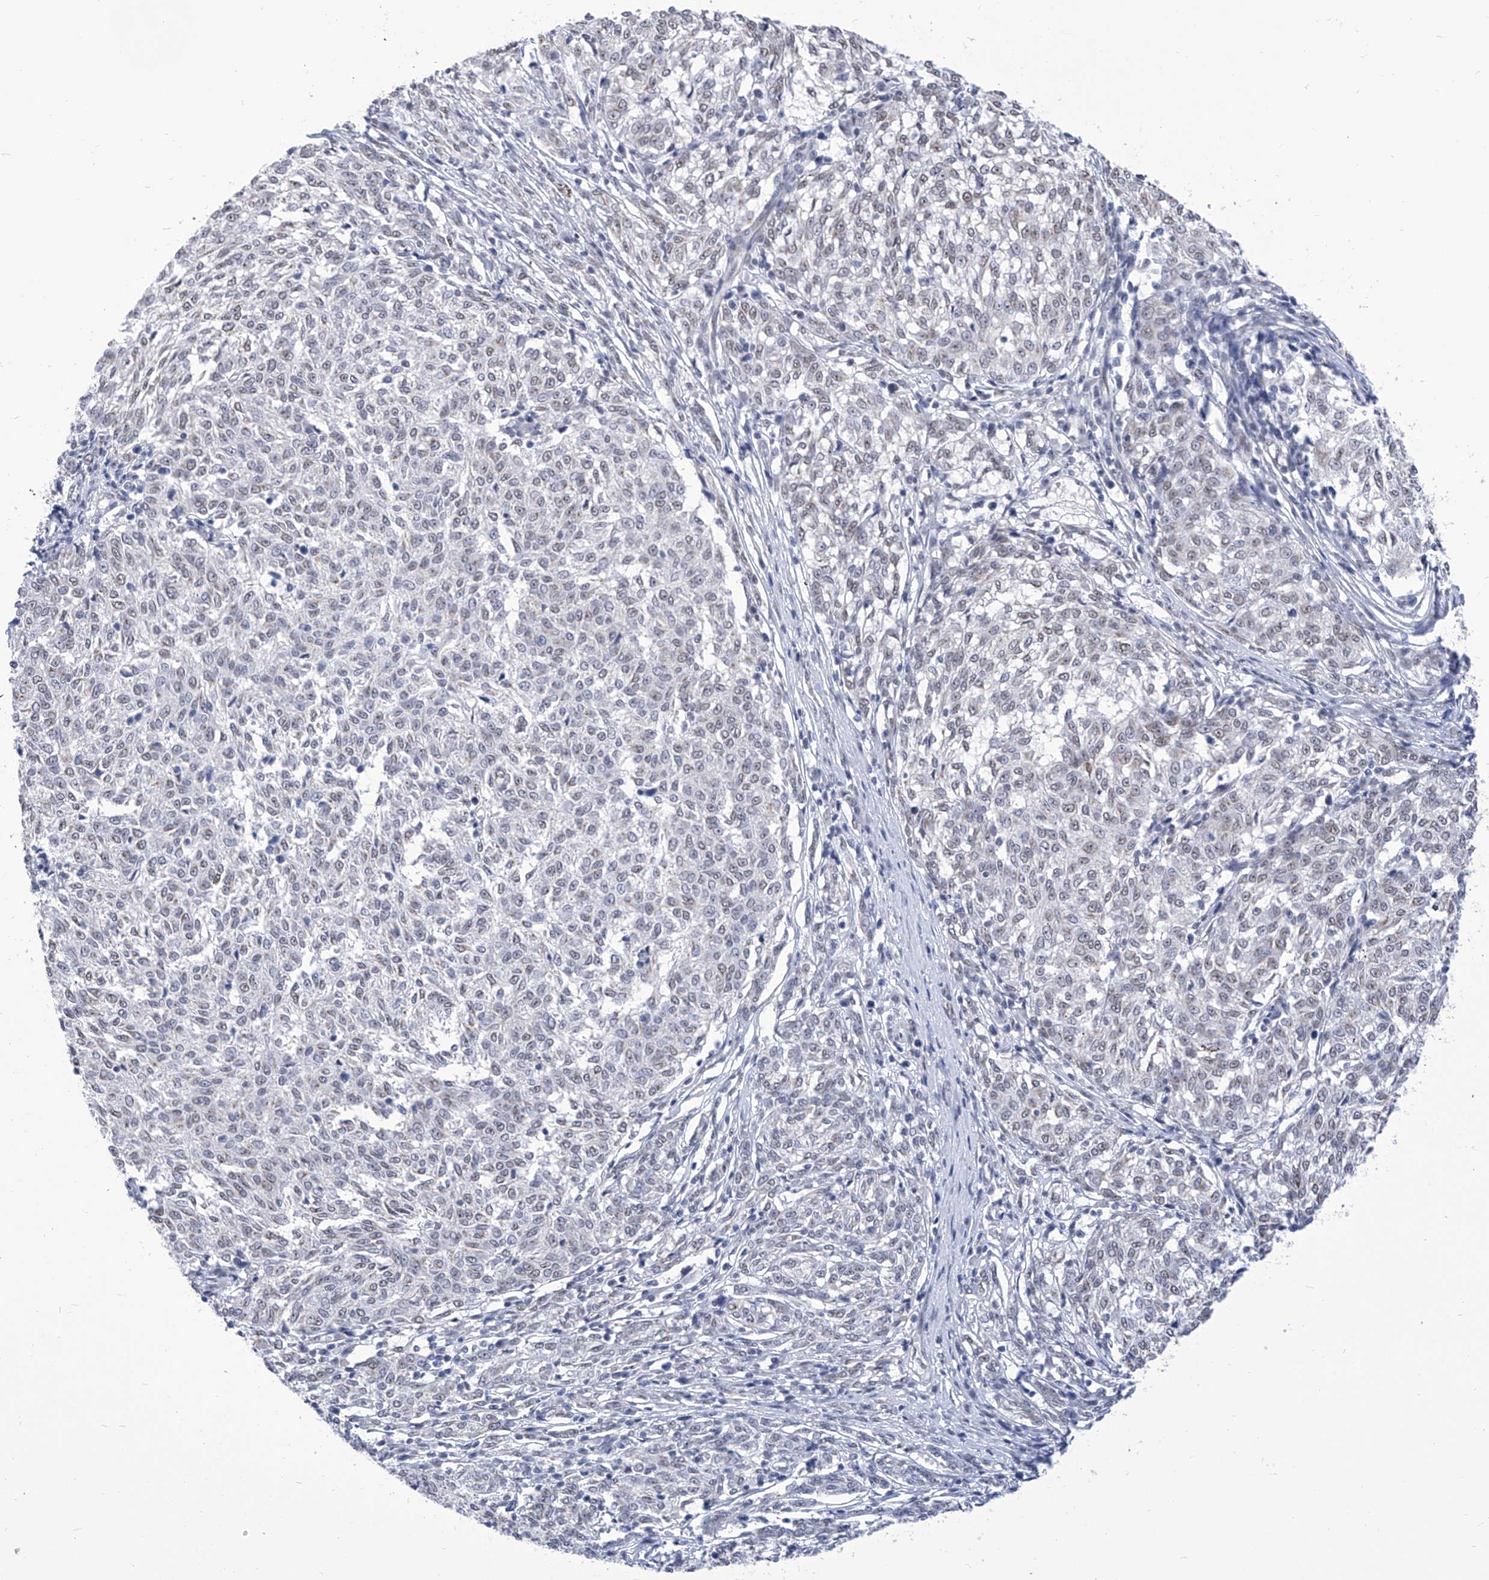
{"staining": {"intensity": "negative", "quantity": "none", "location": "none"}, "tissue": "melanoma", "cell_type": "Tumor cells", "image_type": "cancer", "snomed": [{"axis": "morphology", "description": "Malignant melanoma, NOS"}, {"axis": "topography", "description": "Skin"}], "caption": "Tumor cells are negative for brown protein staining in melanoma. The staining was performed using DAB (3,3'-diaminobenzidine) to visualize the protein expression in brown, while the nuclei were stained in blue with hematoxylin (Magnification: 20x).", "gene": "SART1", "patient": {"sex": "female", "age": 72}}